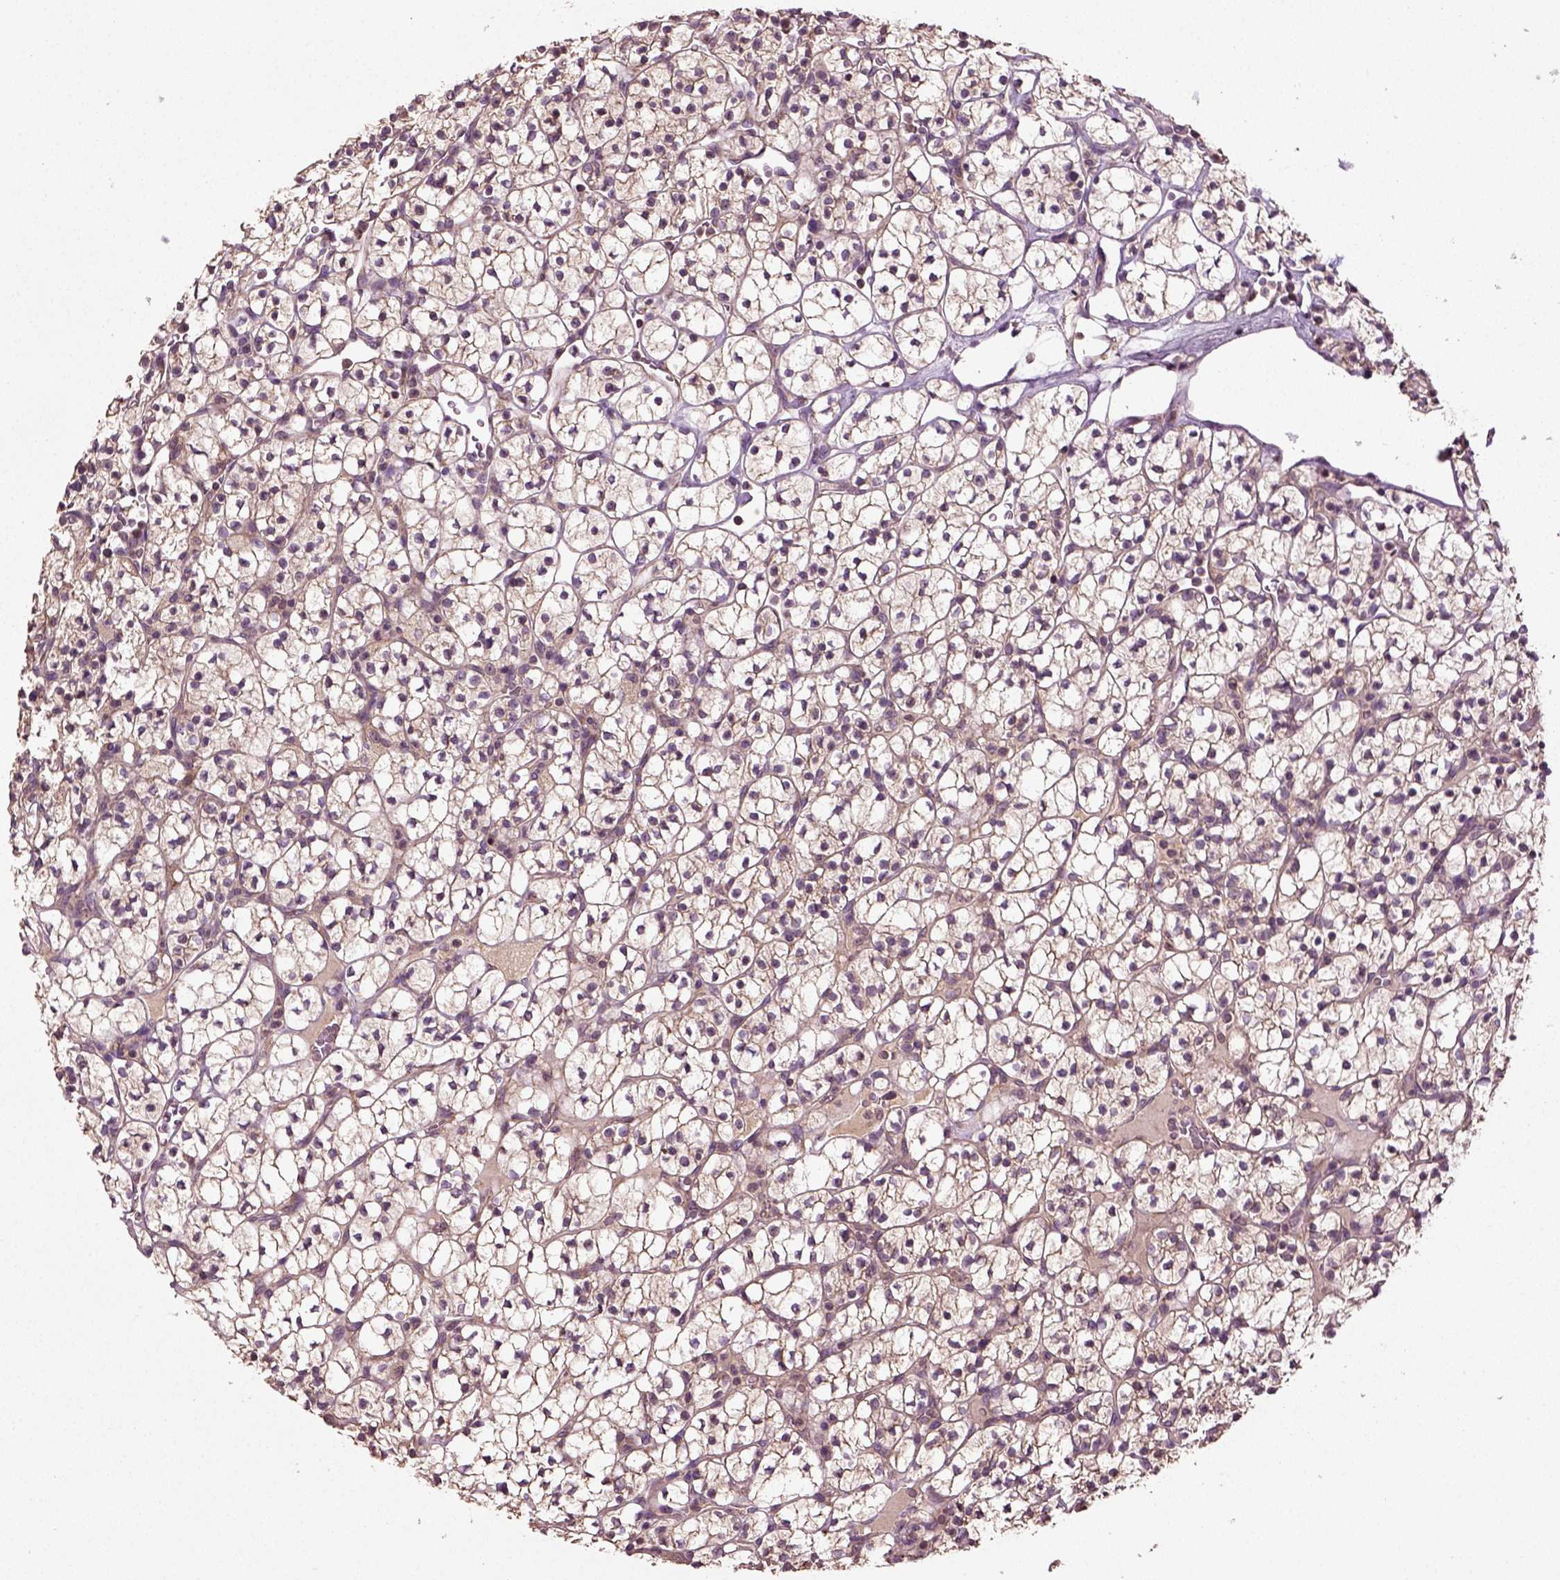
{"staining": {"intensity": "negative", "quantity": "none", "location": "none"}, "tissue": "renal cancer", "cell_type": "Tumor cells", "image_type": "cancer", "snomed": [{"axis": "morphology", "description": "Adenocarcinoma, NOS"}, {"axis": "topography", "description": "Kidney"}], "caption": "Immunohistochemical staining of renal adenocarcinoma displays no significant expression in tumor cells. Brightfield microscopy of IHC stained with DAB (3,3'-diaminobenzidine) (brown) and hematoxylin (blue), captured at high magnification.", "gene": "ERV3-1", "patient": {"sex": "female", "age": 89}}